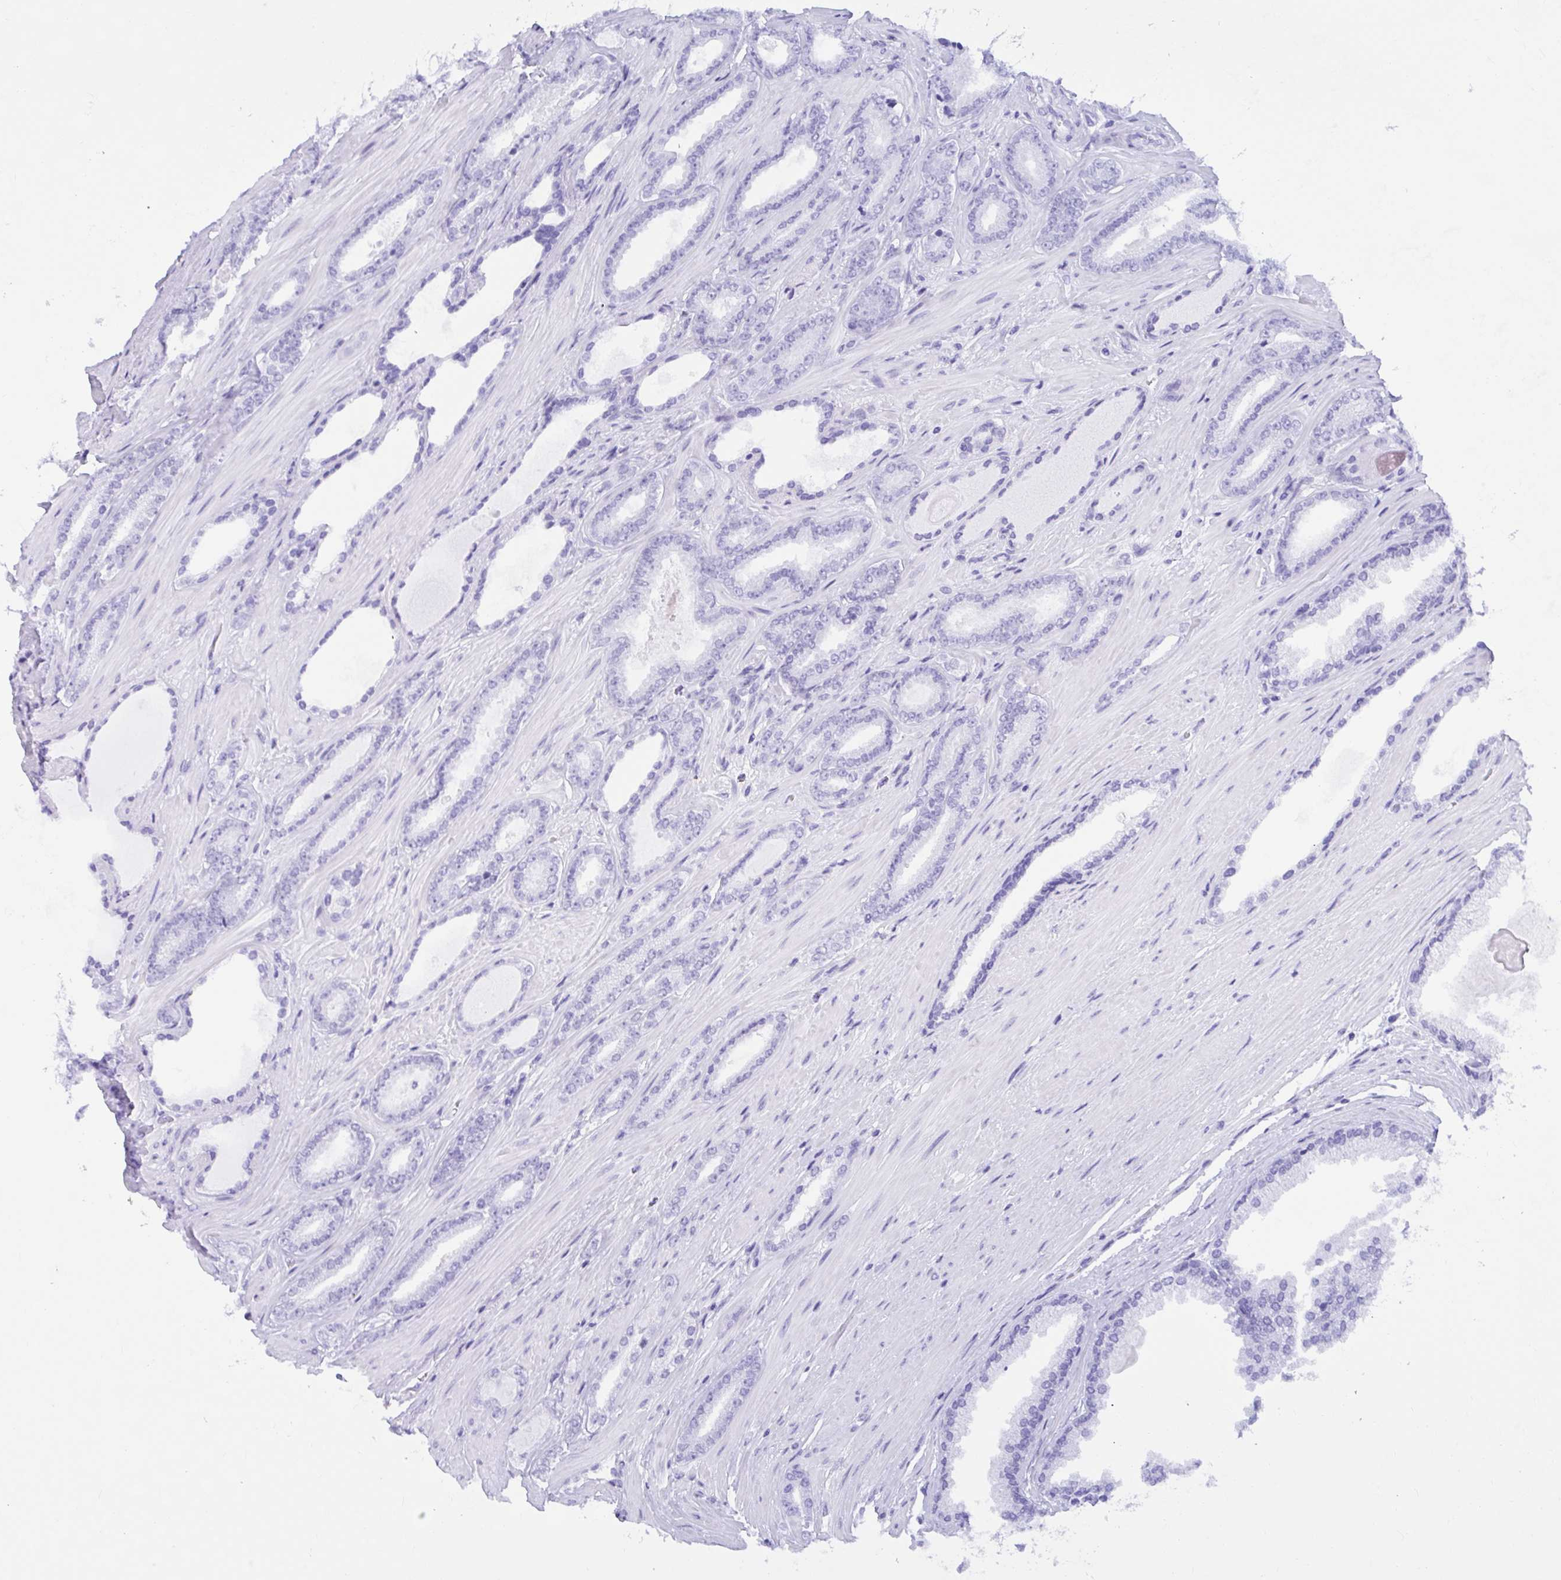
{"staining": {"intensity": "negative", "quantity": "none", "location": "none"}, "tissue": "prostate cancer", "cell_type": "Tumor cells", "image_type": "cancer", "snomed": [{"axis": "morphology", "description": "Adenocarcinoma, Low grade"}, {"axis": "topography", "description": "Prostate"}], "caption": "A photomicrograph of human prostate adenocarcinoma (low-grade) is negative for staining in tumor cells.", "gene": "ANK1", "patient": {"sex": "male", "age": 61}}